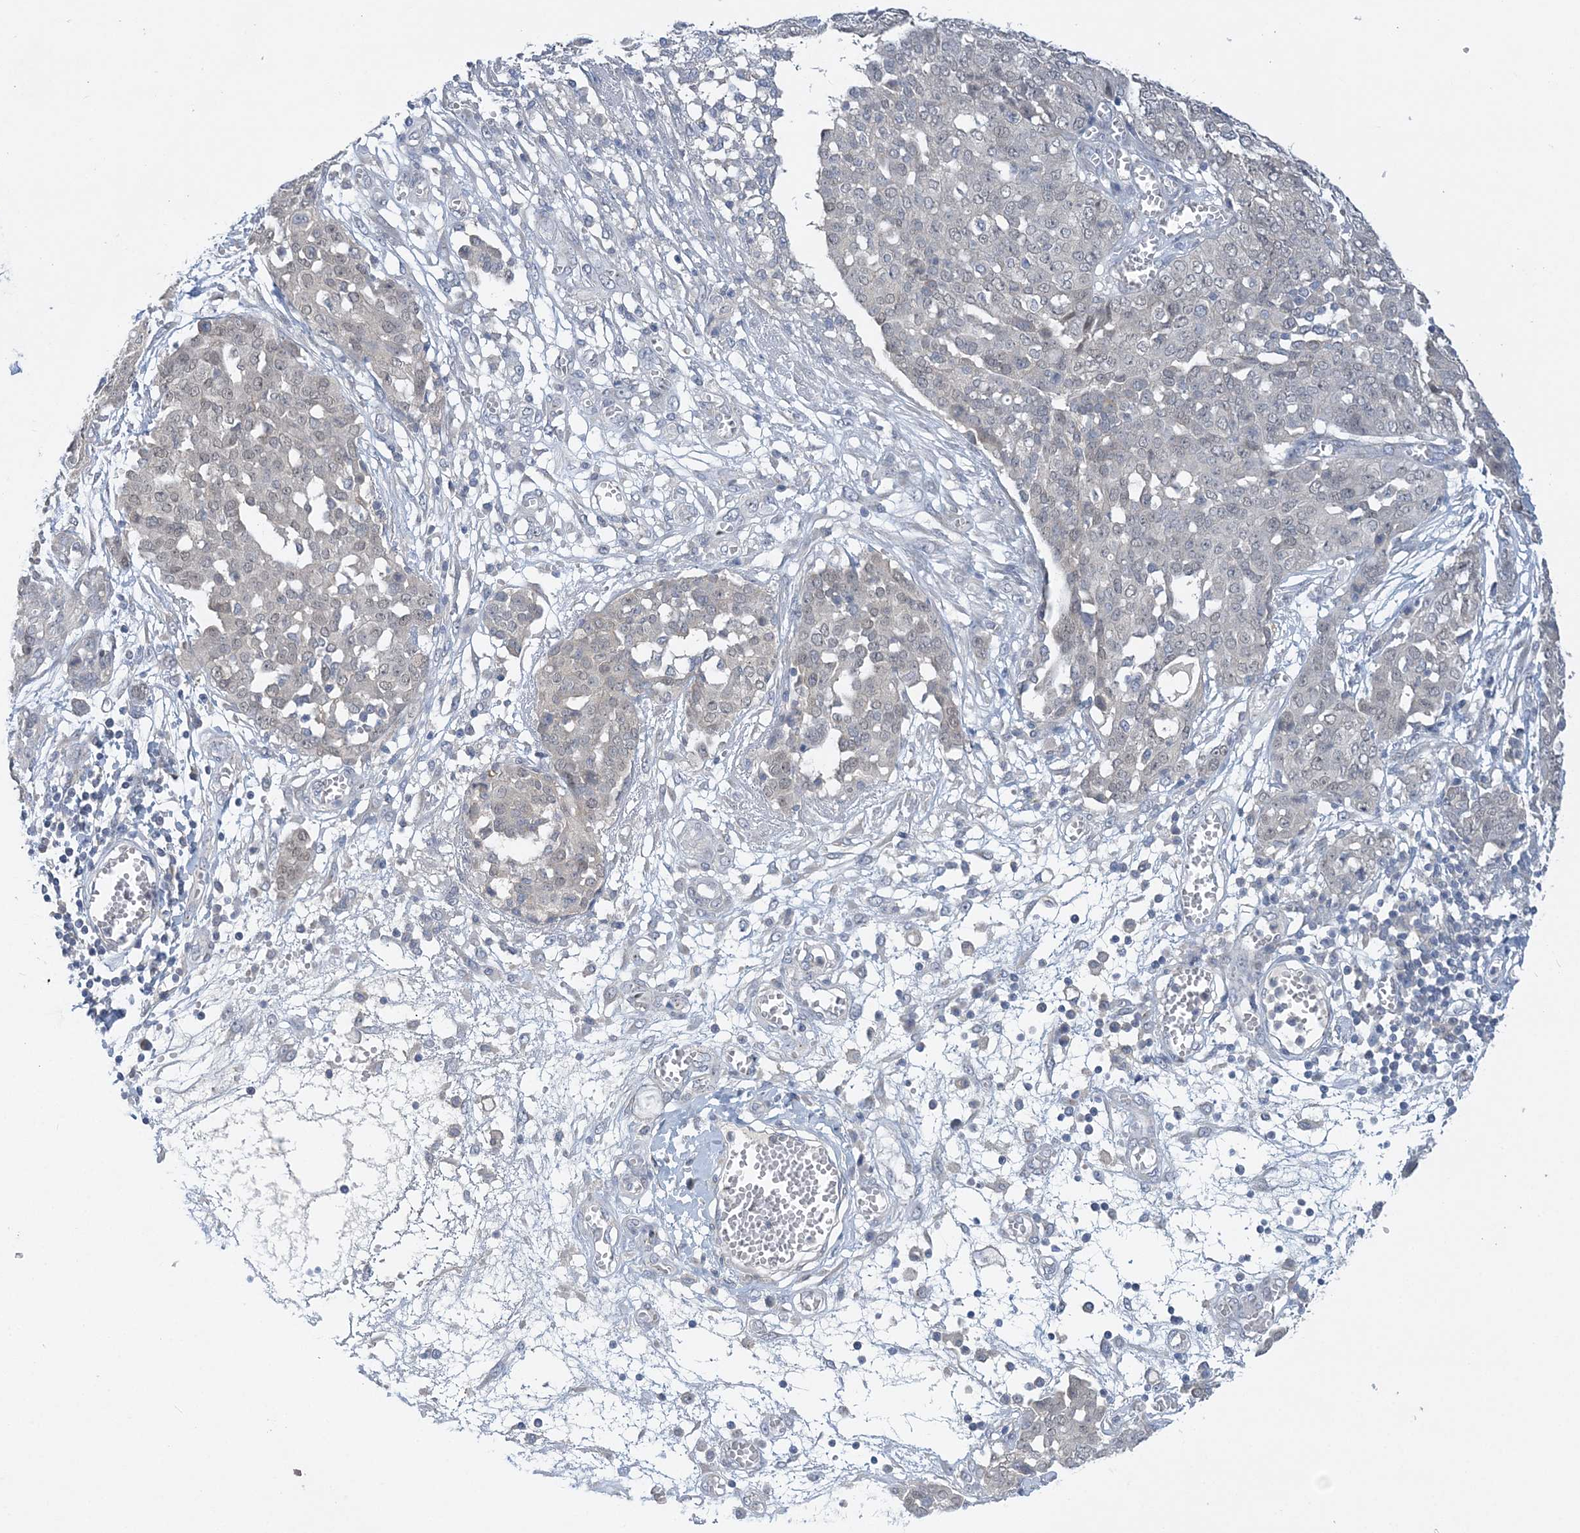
{"staining": {"intensity": "negative", "quantity": "none", "location": "none"}, "tissue": "ovarian cancer", "cell_type": "Tumor cells", "image_type": "cancer", "snomed": [{"axis": "morphology", "description": "Cystadenocarcinoma, serous, NOS"}, {"axis": "topography", "description": "Soft tissue"}, {"axis": "topography", "description": "Ovary"}], "caption": "There is no significant expression in tumor cells of ovarian cancer (serous cystadenocarcinoma). (DAB (3,3'-diaminobenzidine) immunohistochemistry visualized using brightfield microscopy, high magnification).", "gene": "ANKRD35", "patient": {"sex": "female", "age": 57}}